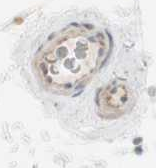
{"staining": {"intensity": "moderate", "quantity": ">75%", "location": "cytoplasmic/membranous"}, "tissue": "adipose tissue", "cell_type": "Adipocytes", "image_type": "normal", "snomed": [{"axis": "morphology", "description": "Normal tissue, NOS"}, {"axis": "morphology", "description": "Duct carcinoma"}, {"axis": "topography", "description": "Breast"}, {"axis": "topography", "description": "Adipose tissue"}], "caption": "Immunohistochemistry photomicrograph of unremarkable adipose tissue stained for a protein (brown), which exhibits medium levels of moderate cytoplasmic/membranous staining in approximately >75% of adipocytes.", "gene": "H6PD", "patient": {"sex": "female", "age": 37}}